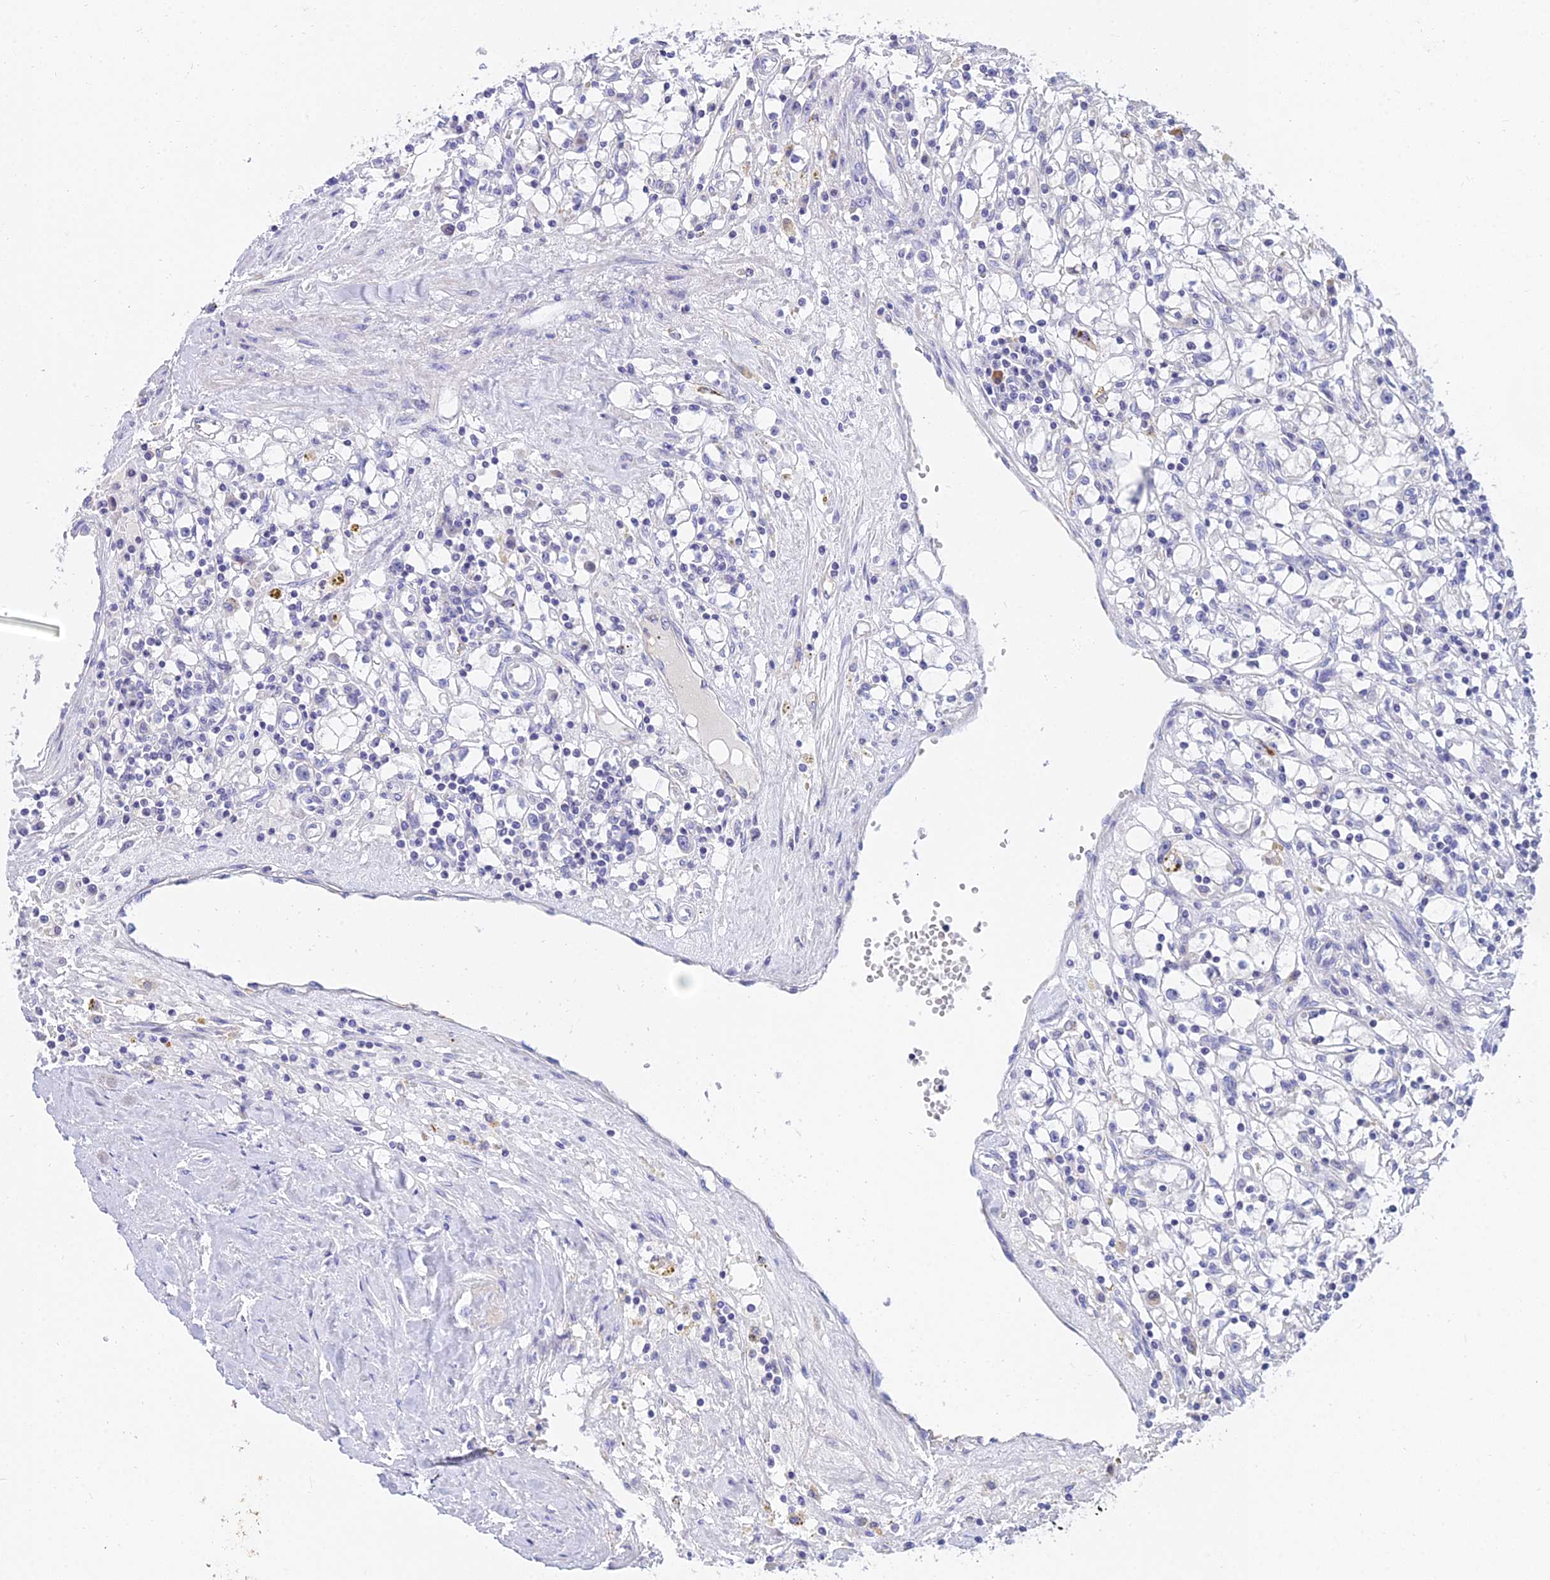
{"staining": {"intensity": "negative", "quantity": "none", "location": "none"}, "tissue": "renal cancer", "cell_type": "Tumor cells", "image_type": "cancer", "snomed": [{"axis": "morphology", "description": "Adenocarcinoma, NOS"}, {"axis": "topography", "description": "Kidney"}], "caption": "This is an immunohistochemistry (IHC) histopathology image of human renal adenocarcinoma. There is no staining in tumor cells.", "gene": "VWC2L", "patient": {"sex": "male", "age": 56}}